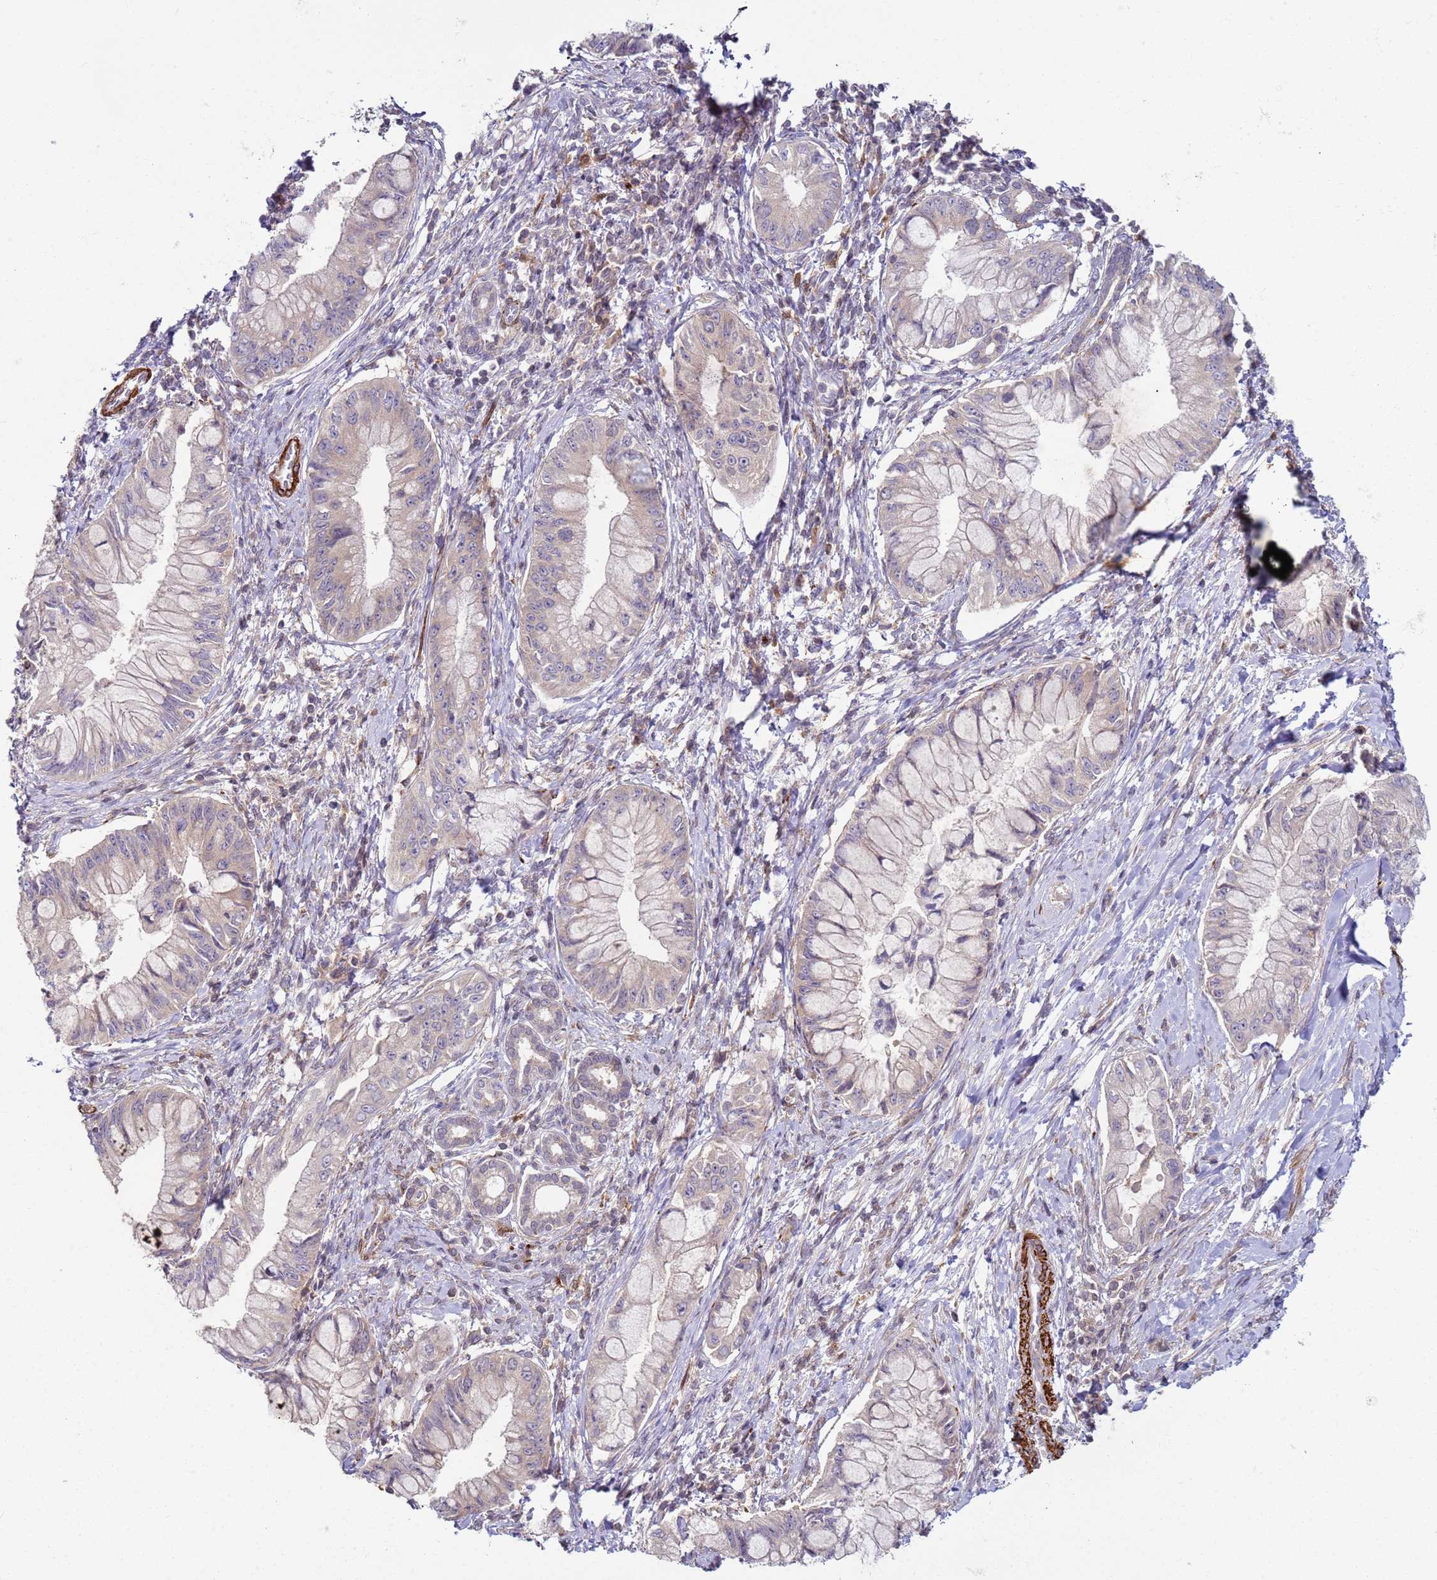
{"staining": {"intensity": "weak", "quantity": "<25%", "location": "cytoplasmic/membranous"}, "tissue": "pancreatic cancer", "cell_type": "Tumor cells", "image_type": "cancer", "snomed": [{"axis": "morphology", "description": "Adenocarcinoma, NOS"}, {"axis": "topography", "description": "Pancreas"}], "caption": "DAB immunohistochemical staining of human pancreatic cancer demonstrates no significant expression in tumor cells.", "gene": "SNAPC4", "patient": {"sex": "male", "age": 48}}